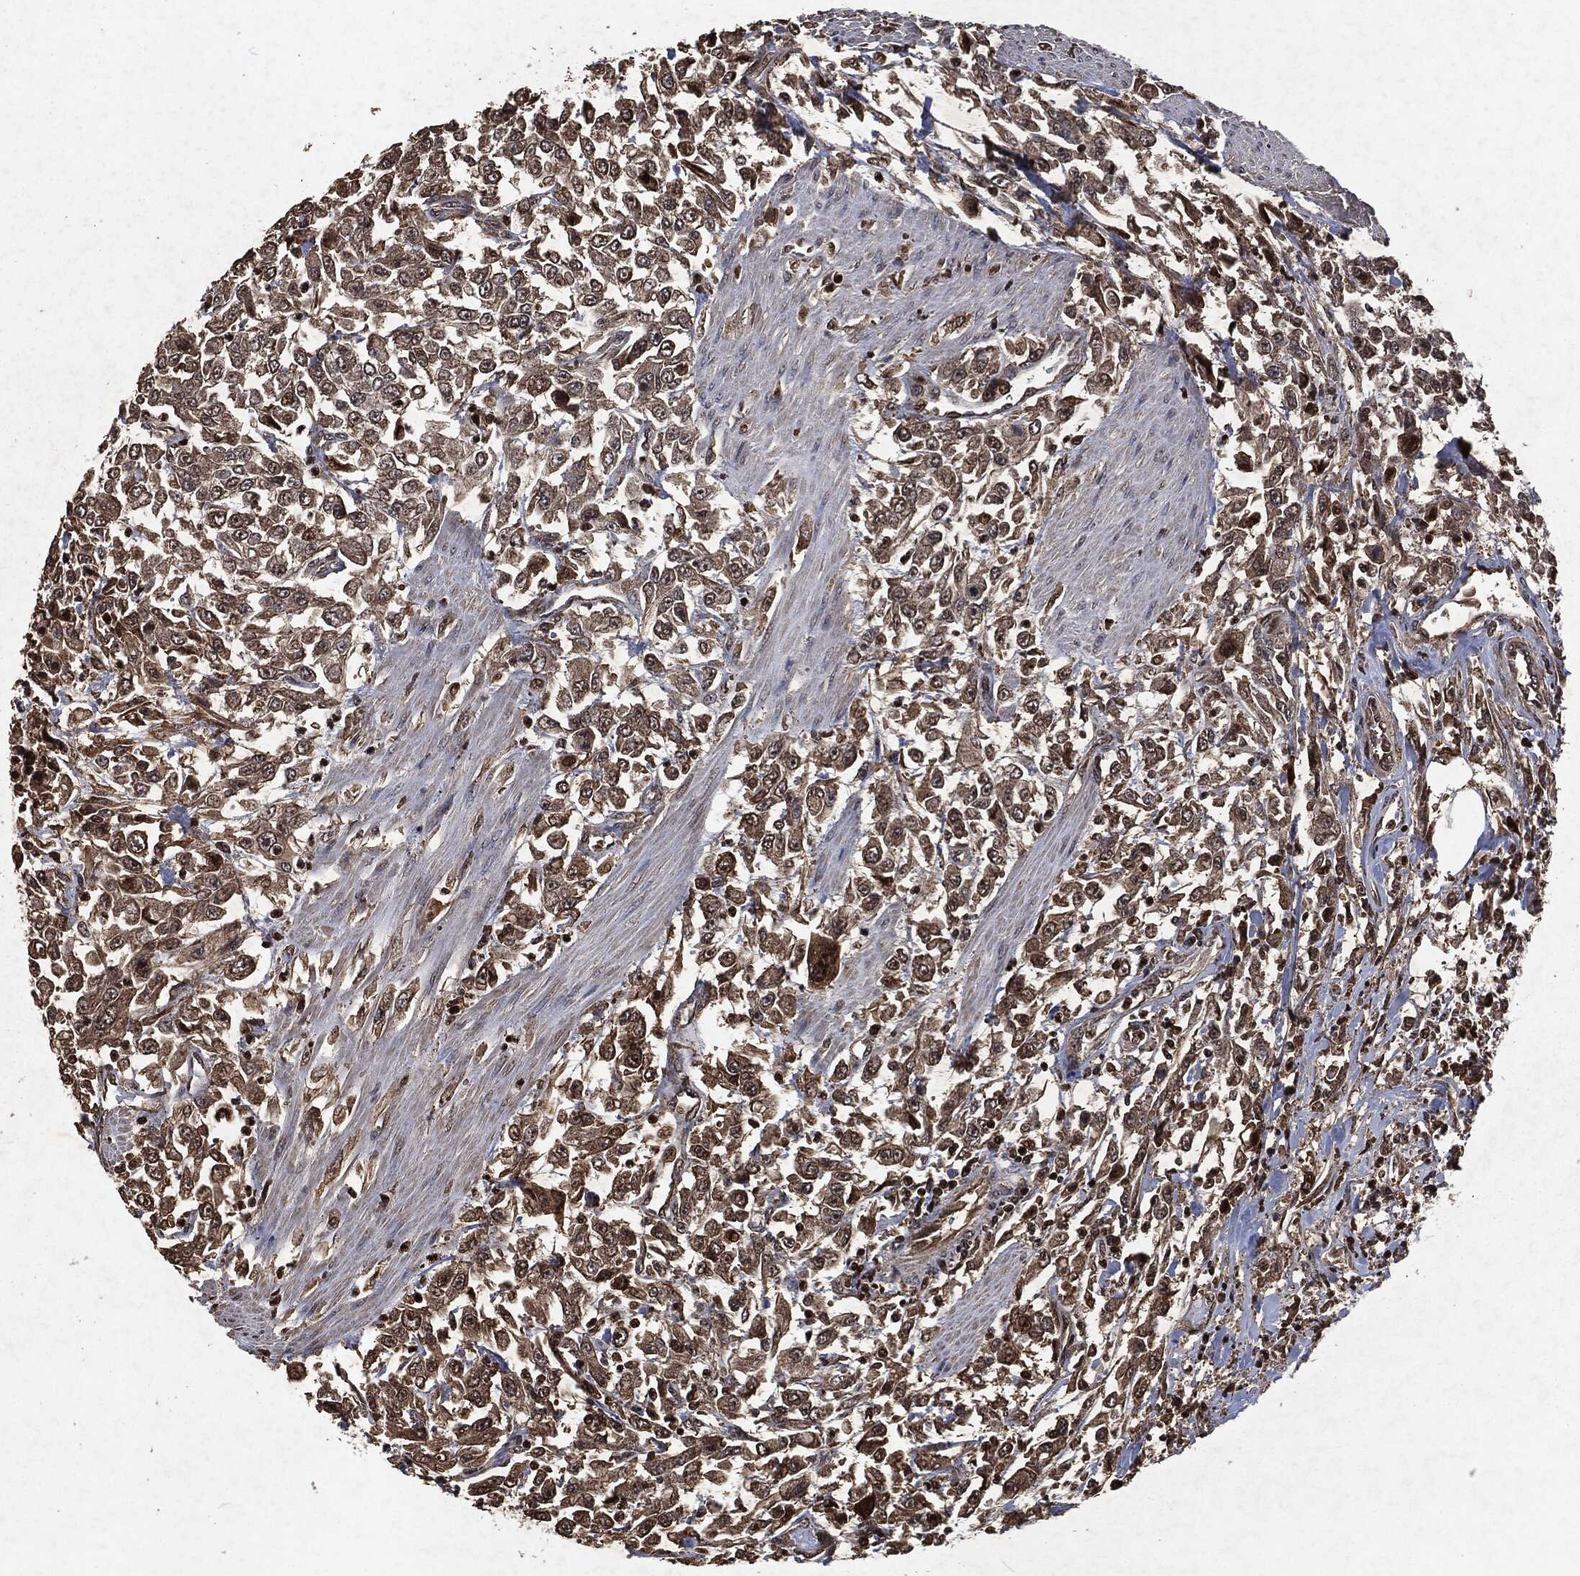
{"staining": {"intensity": "moderate", "quantity": "25%-75%", "location": "cytoplasmic/membranous,nuclear"}, "tissue": "urothelial cancer", "cell_type": "Tumor cells", "image_type": "cancer", "snomed": [{"axis": "morphology", "description": "Urothelial carcinoma, High grade"}, {"axis": "topography", "description": "Urinary bladder"}], "caption": "Immunohistochemistry image of neoplastic tissue: urothelial cancer stained using immunohistochemistry (IHC) displays medium levels of moderate protein expression localized specifically in the cytoplasmic/membranous and nuclear of tumor cells, appearing as a cytoplasmic/membranous and nuclear brown color.", "gene": "SNAI1", "patient": {"sex": "male", "age": 46}}